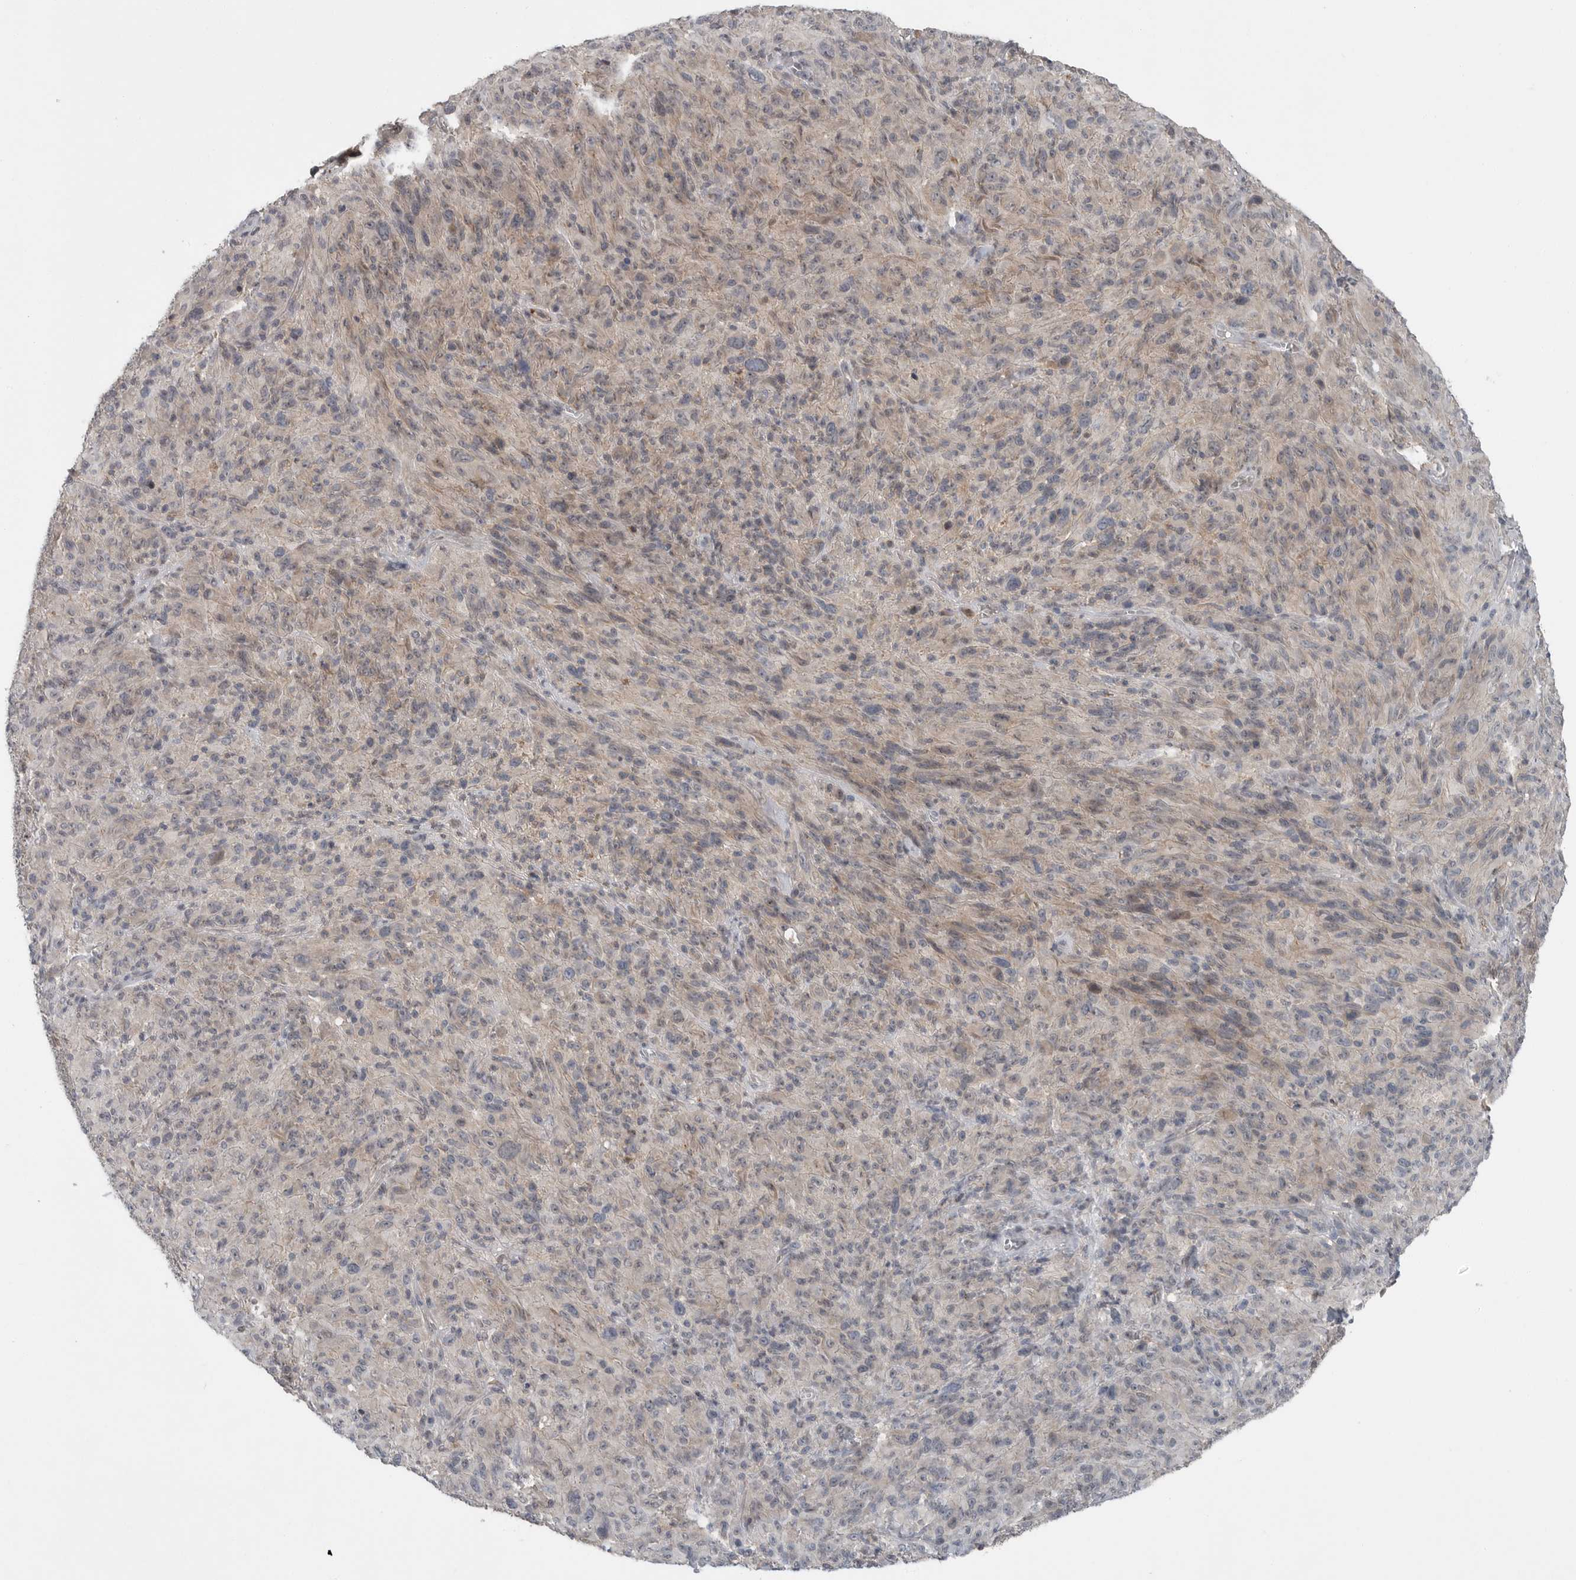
{"staining": {"intensity": "weak", "quantity": "<25%", "location": "cytoplasmic/membranous"}, "tissue": "melanoma", "cell_type": "Tumor cells", "image_type": "cancer", "snomed": [{"axis": "morphology", "description": "Malignant melanoma, NOS"}, {"axis": "topography", "description": "Skin of head"}], "caption": "Protein analysis of malignant melanoma exhibits no significant positivity in tumor cells. (IHC, brightfield microscopy, high magnification).", "gene": "SCP2", "patient": {"sex": "male", "age": 96}}